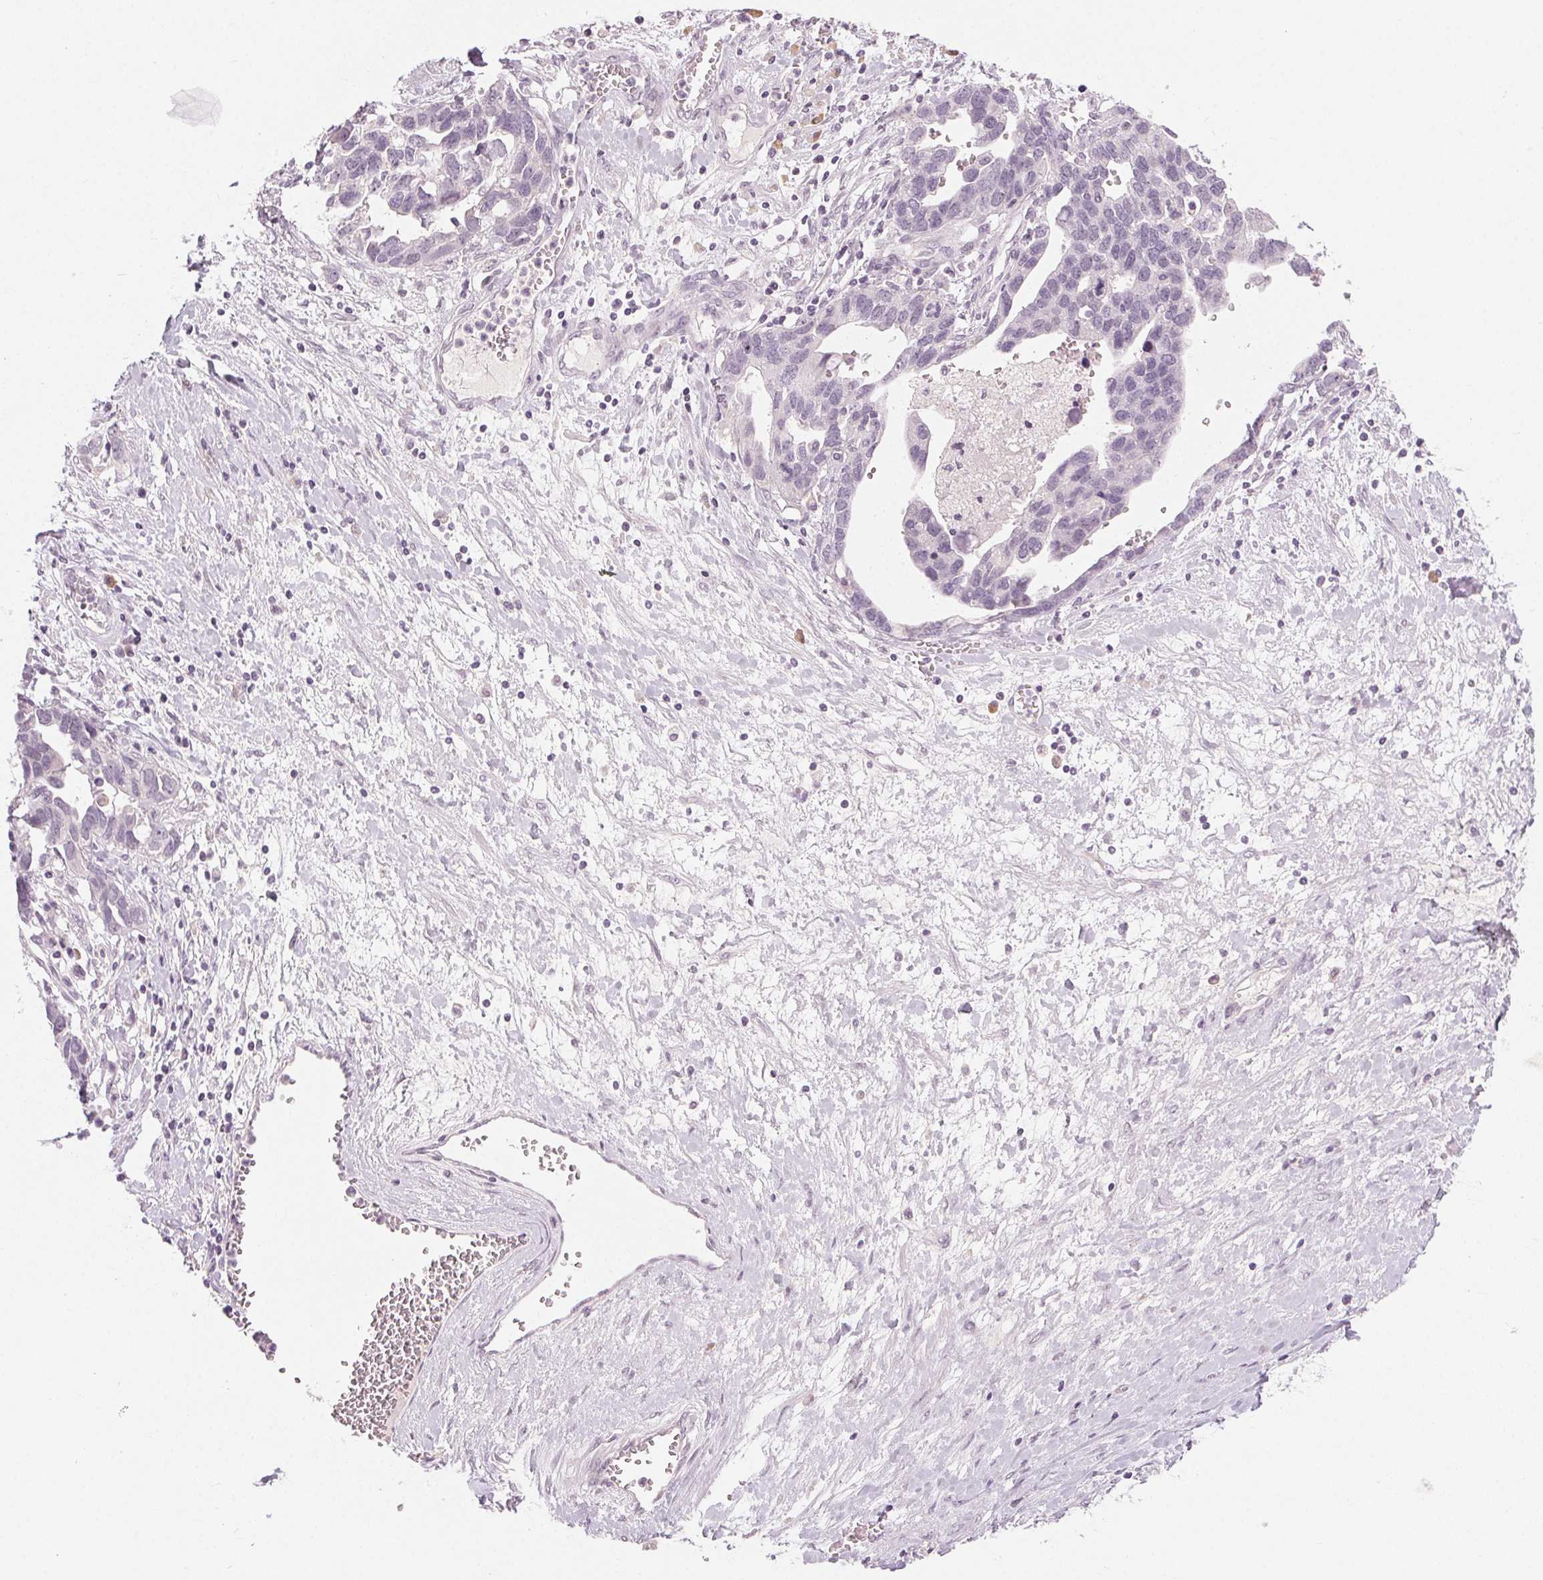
{"staining": {"intensity": "negative", "quantity": "none", "location": "none"}, "tissue": "ovarian cancer", "cell_type": "Tumor cells", "image_type": "cancer", "snomed": [{"axis": "morphology", "description": "Cystadenocarcinoma, serous, NOS"}, {"axis": "topography", "description": "Ovary"}], "caption": "Tumor cells show no significant protein staining in serous cystadenocarcinoma (ovarian).", "gene": "HSF5", "patient": {"sex": "female", "age": 54}}